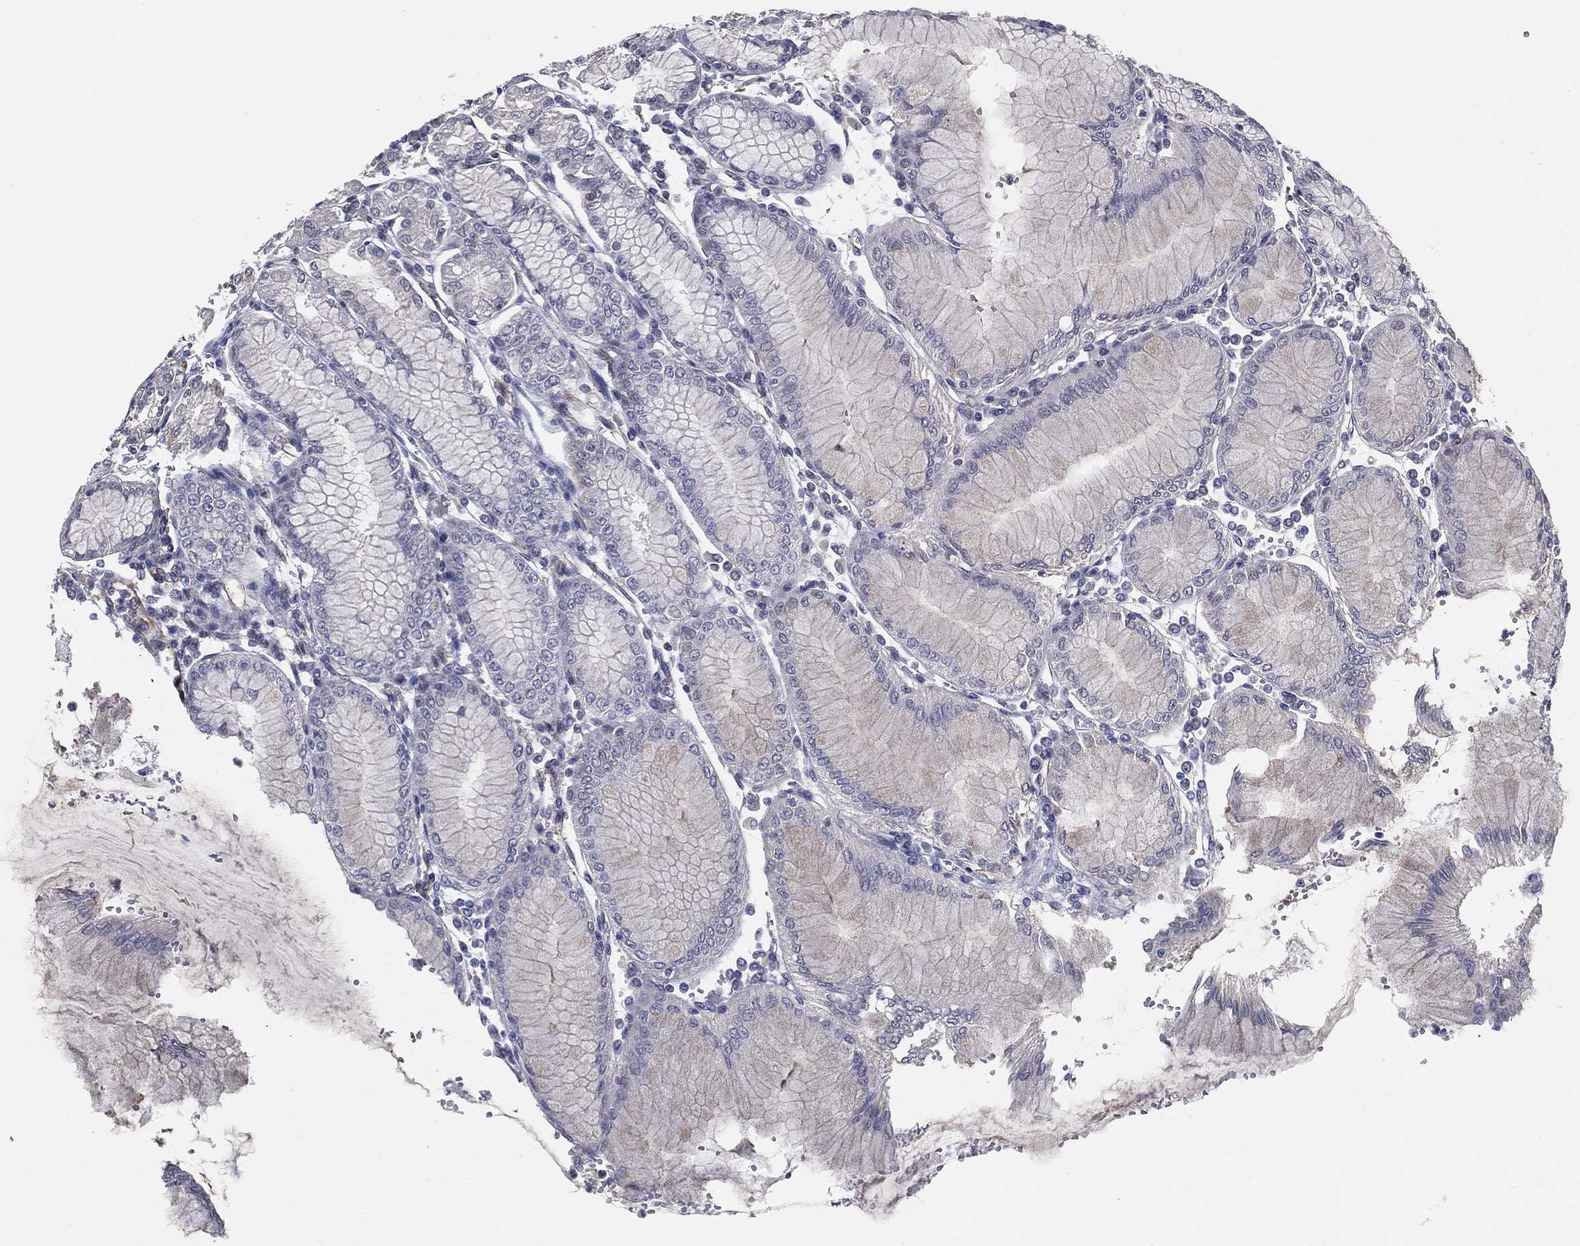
{"staining": {"intensity": "negative", "quantity": "none", "location": "none"}, "tissue": "stomach", "cell_type": "Glandular cells", "image_type": "normal", "snomed": [{"axis": "morphology", "description": "Normal tissue, NOS"}, {"axis": "topography", "description": "Skeletal muscle"}, {"axis": "topography", "description": "Stomach"}], "caption": "Immunohistochemistry (IHC) micrograph of normal human stomach stained for a protein (brown), which shows no expression in glandular cells.", "gene": "LRRC56", "patient": {"sex": "female", "age": 57}}